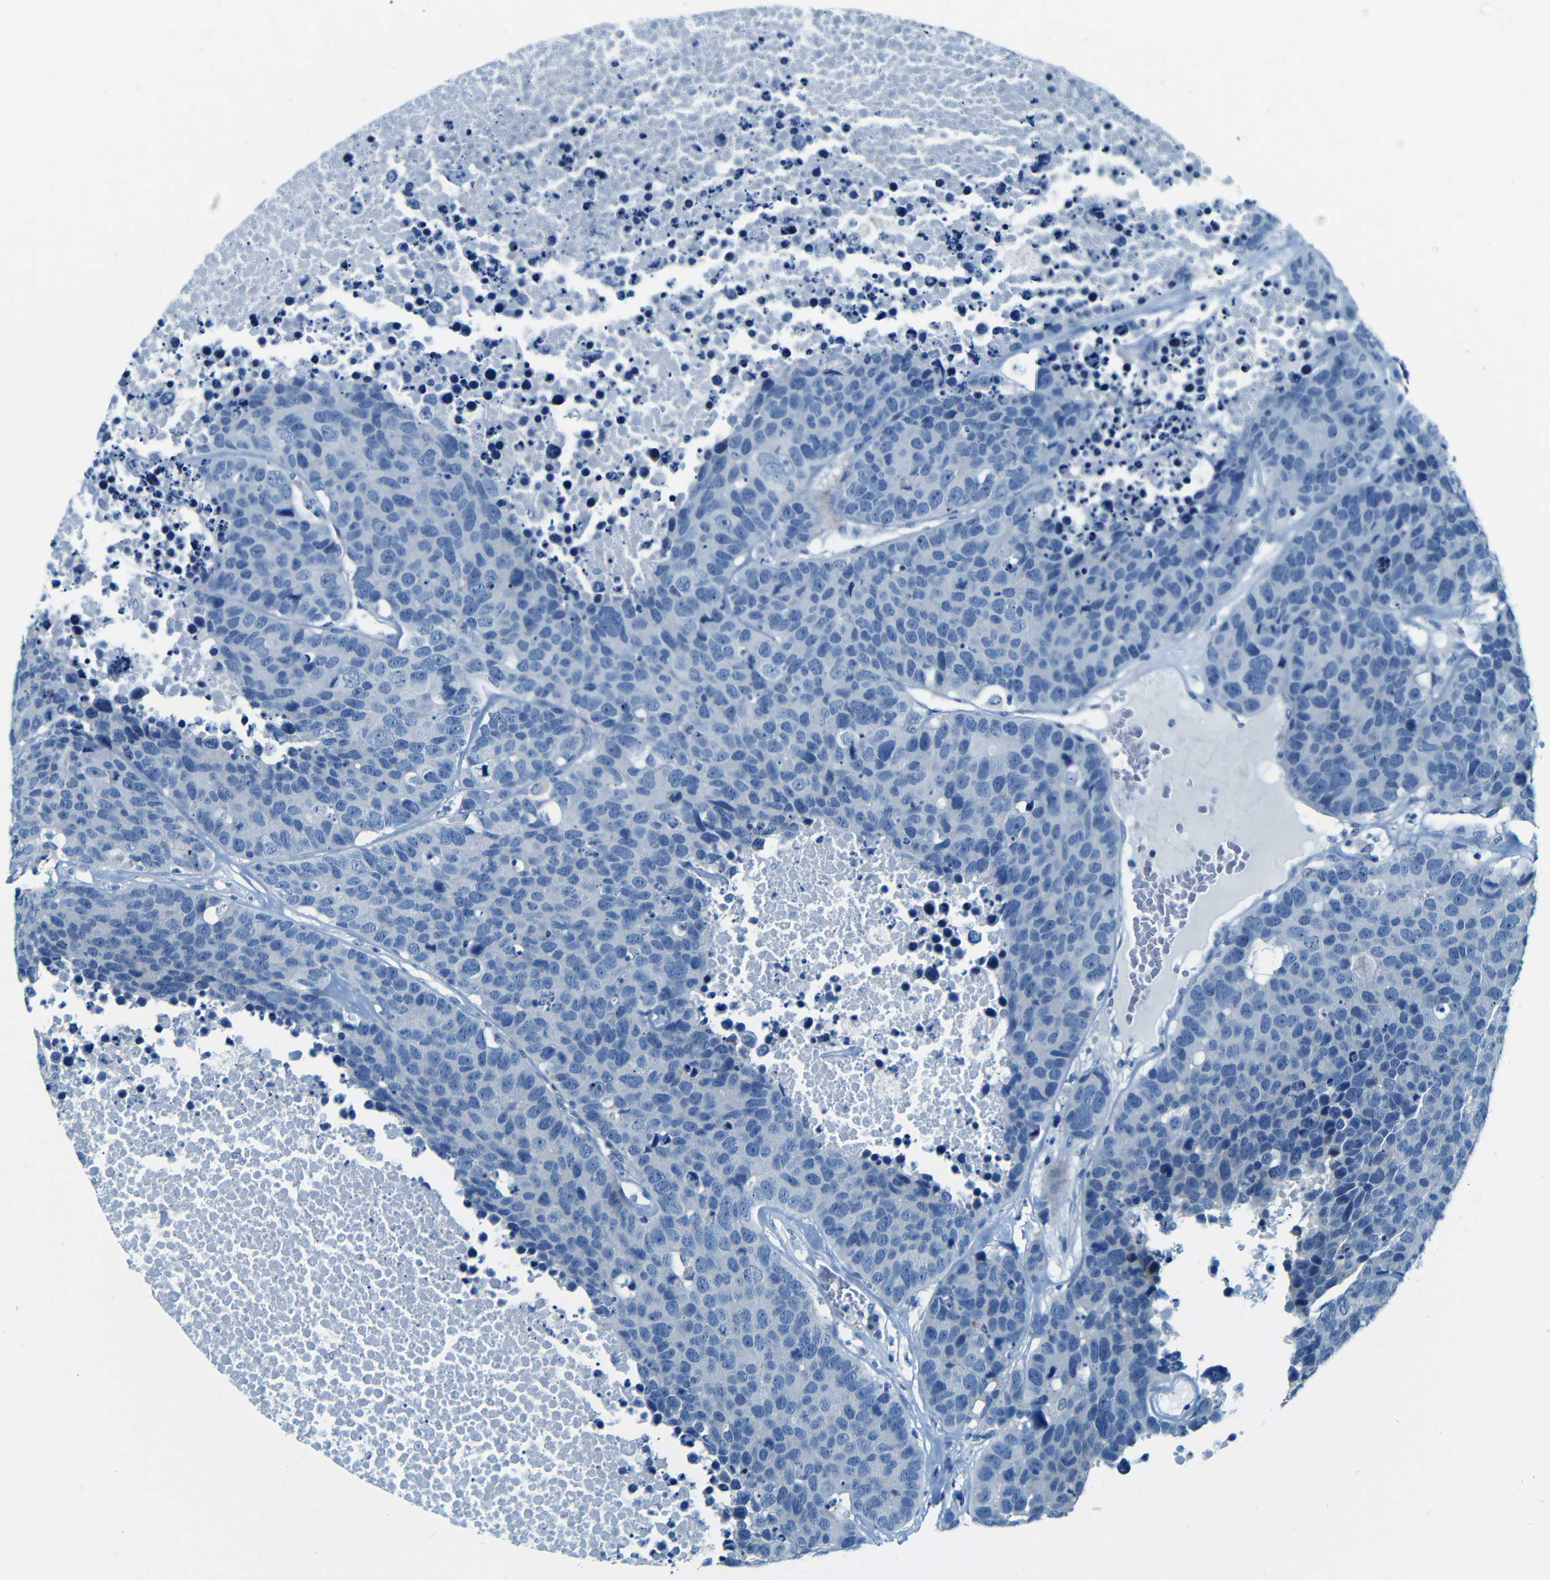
{"staining": {"intensity": "negative", "quantity": "none", "location": "none"}, "tissue": "carcinoid", "cell_type": "Tumor cells", "image_type": "cancer", "snomed": [{"axis": "morphology", "description": "Carcinoid, malignant, NOS"}, {"axis": "topography", "description": "Lung"}], "caption": "IHC of carcinoid (malignant) demonstrates no expression in tumor cells. Brightfield microscopy of immunohistochemistry (IHC) stained with DAB (brown) and hematoxylin (blue), captured at high magnification.", "gene": "ZMAT1", "patient": {"sex": "male", "age": 60}}